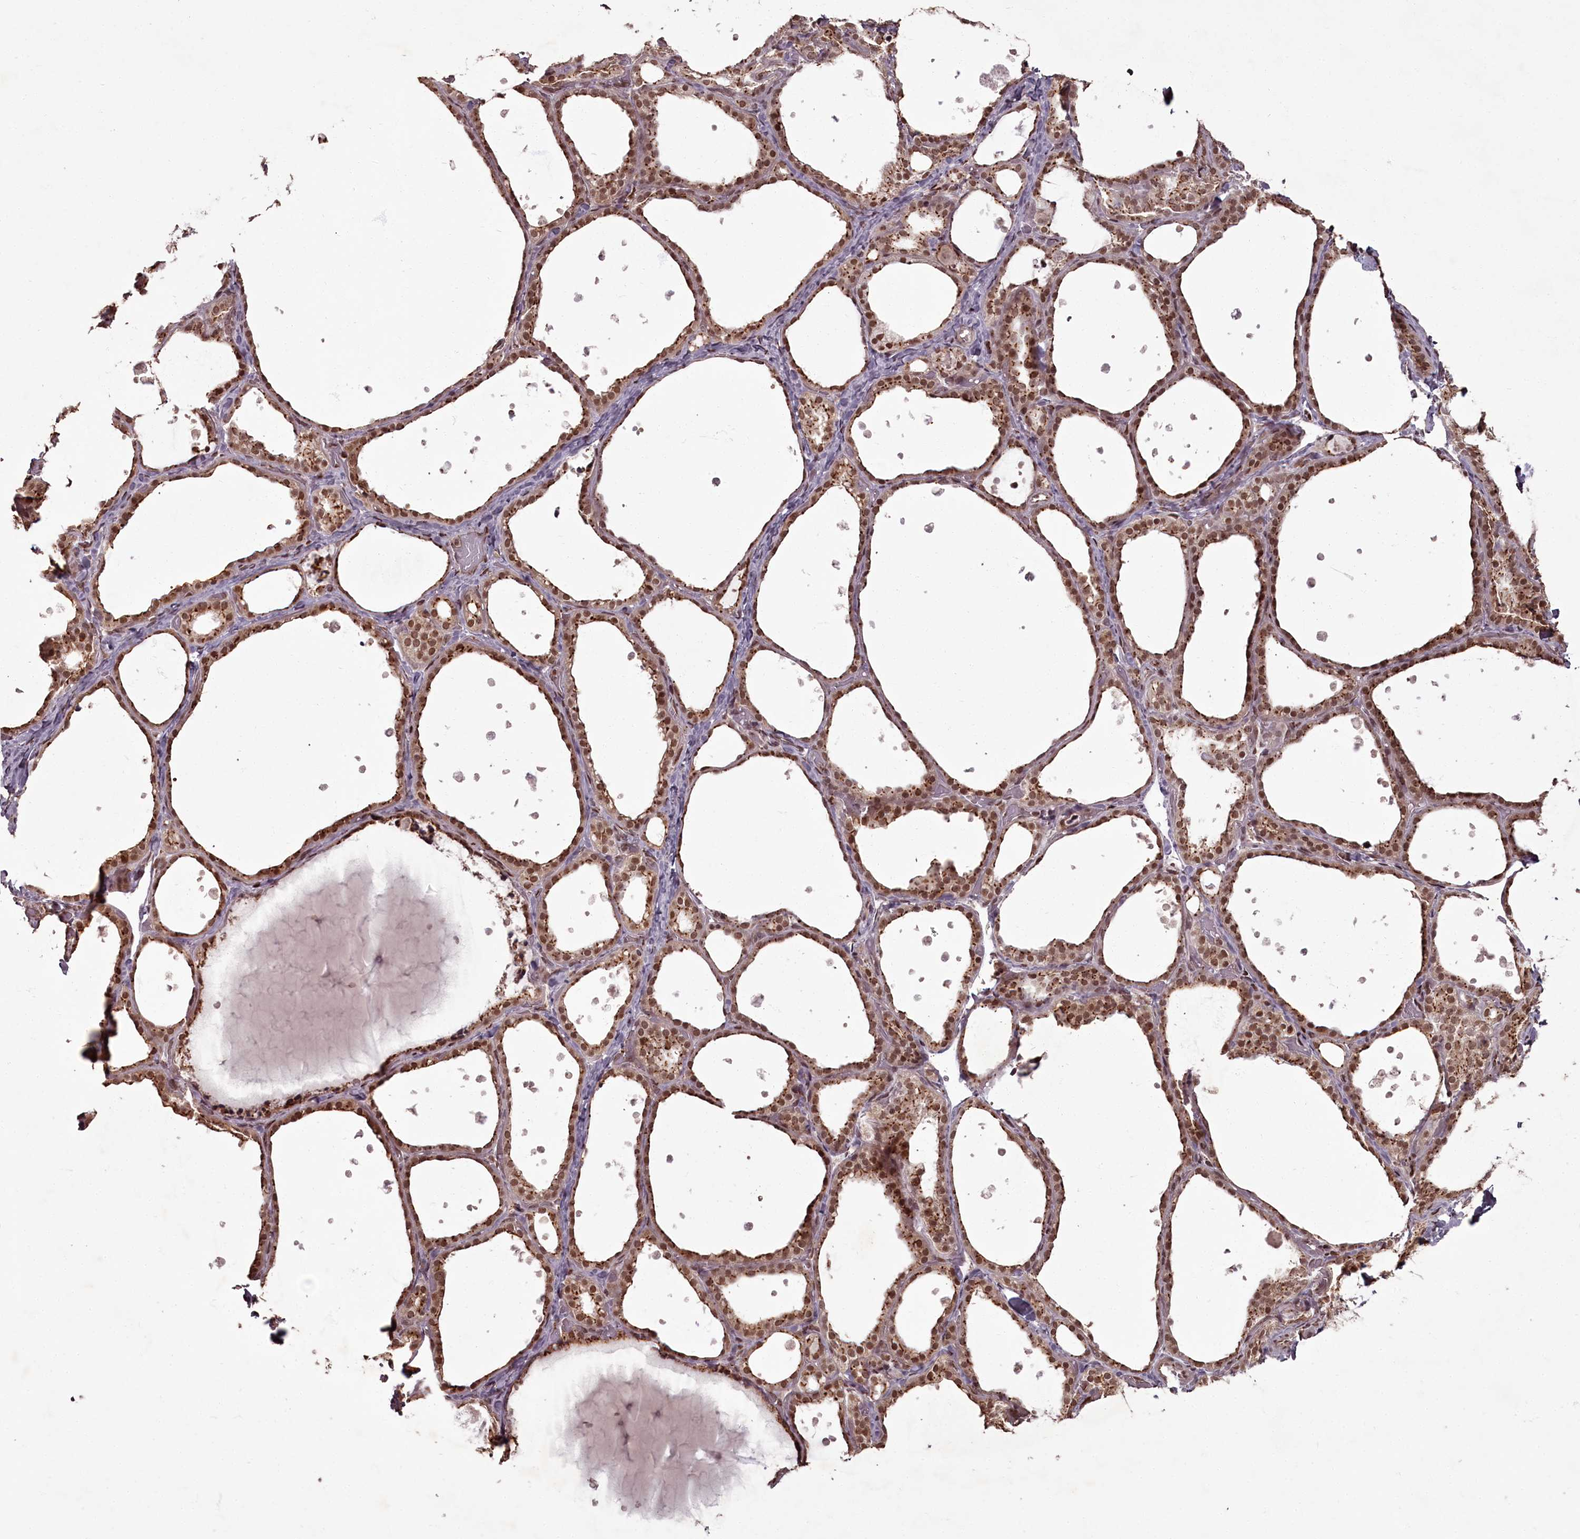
{"staining": {"intensity": "moderate", "quantity": ">75%", "location": "cytoplasmic/membranous,nuclear"}, "tissue": "thyroid gland", "cell_type": "Glandular cells", "image_type": "normal", "snomed": [{"axis": "morphology", "description": "Normal tissue, NOS"}, {"axis": "topography", "description": "Thyroid gland"}], "caption": "The micrograph reveals immunohistochemical staining of benign thyroid gland. There is moderate cytoplasmic/membranous,nuclear positivity is seen in approximately >75% of glandular cells.", "gene": "CEP83", "patient": {"sex": "female", "age": 44}}